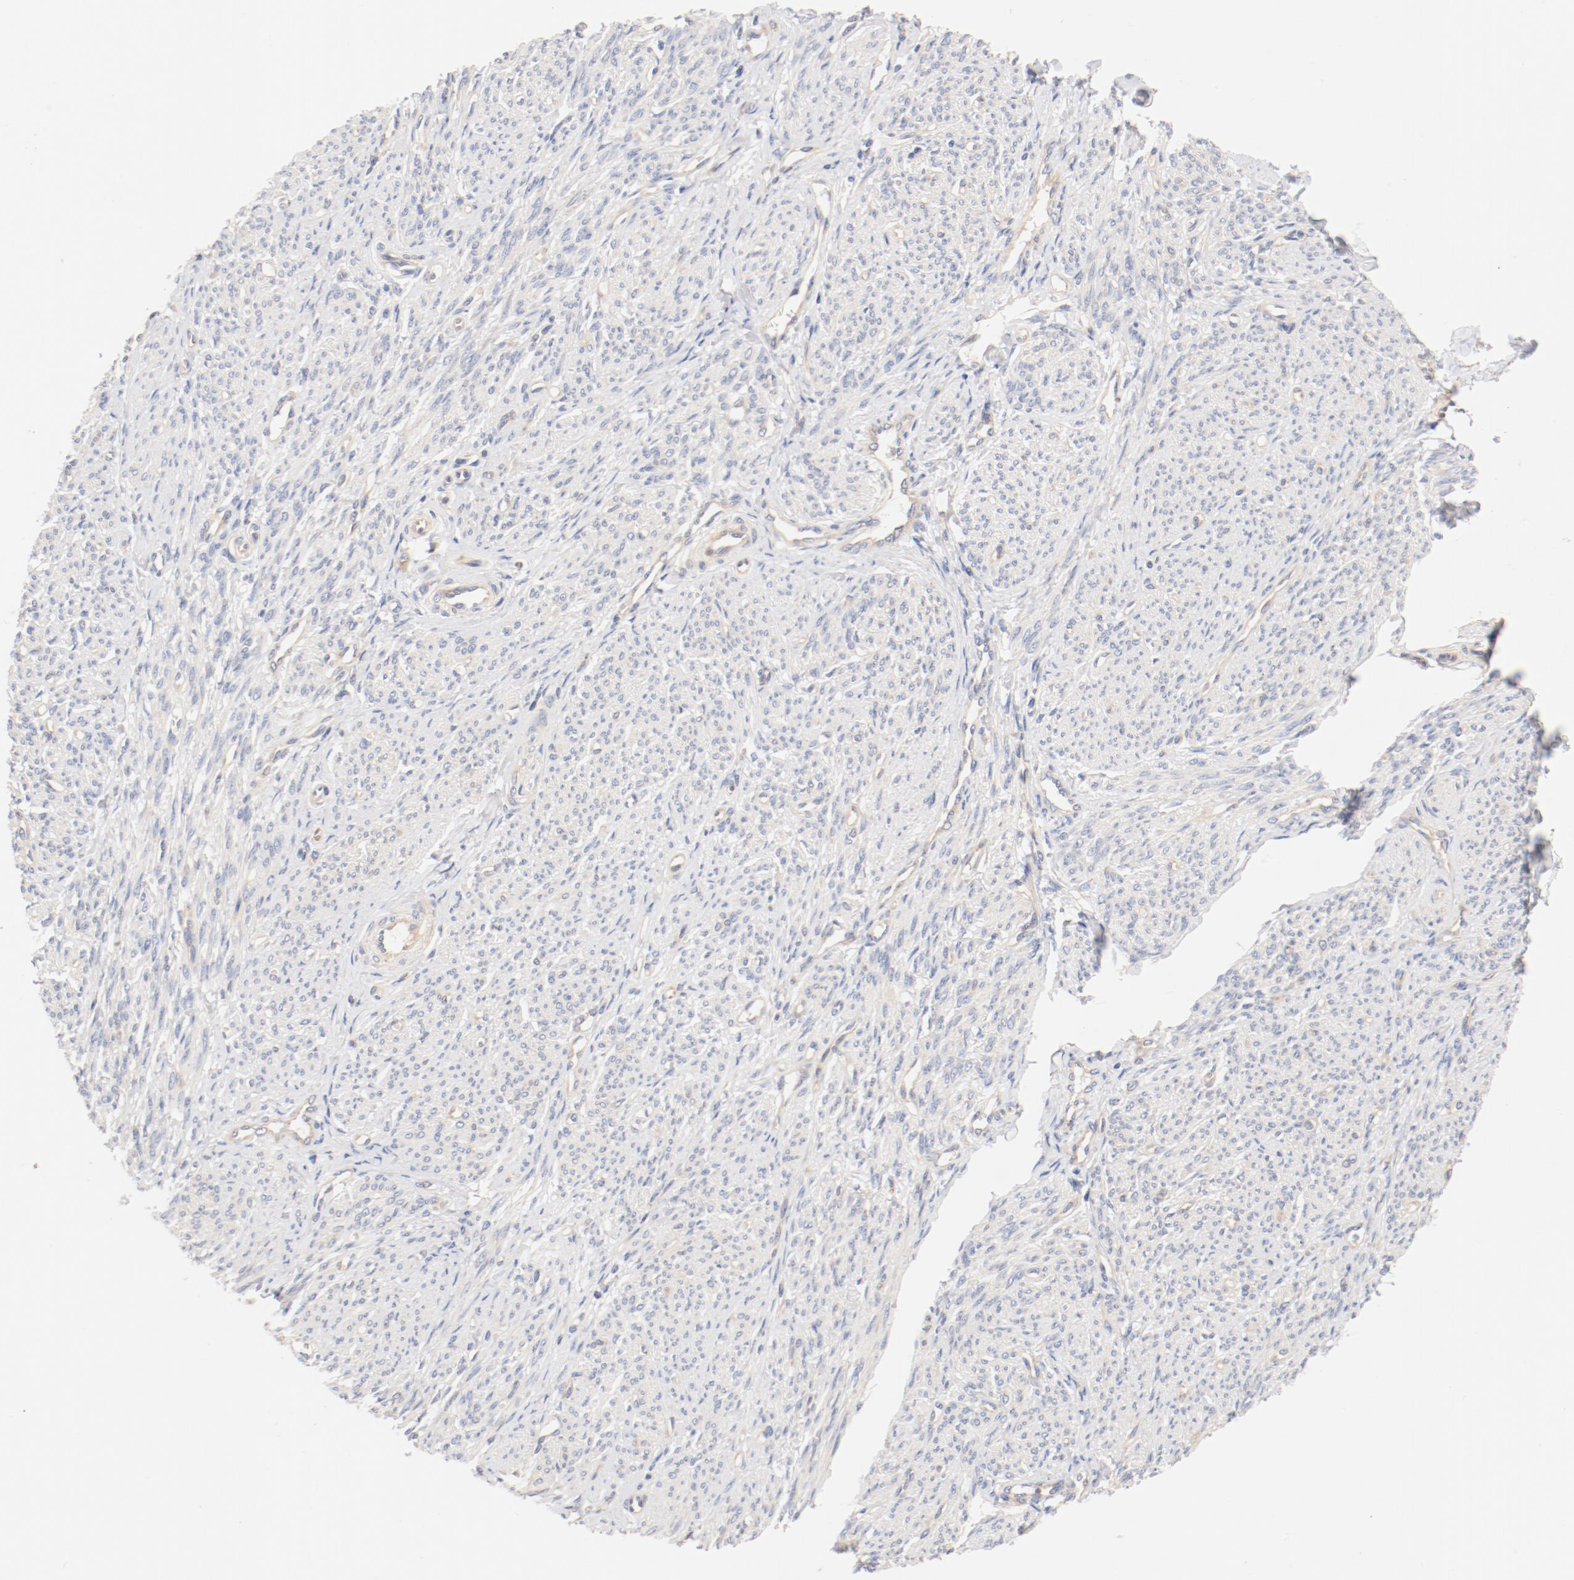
{"staining": {"intensity": "weak", "quantity": ">75%", "location": "cytoplasmic/membranous"}, "tissue": "smooth muscle", "cell_type": "Smooth muscle cells", "image_type": "normal", "snomed": [{"axis": "morphology", "description": "Normal tissue, NOS"}, {"axis": "topography", "description": "Smooth muscle"}], "caption": "This is an image of immunohistochemistry (IHC) staining of unremarkable smooth muscle, which shows weak expression in the cytoplasmic/membranous of smooth muscle cells.", "gene": "DYNC1H1", "patient": {"sex": "female", "age": 65}}